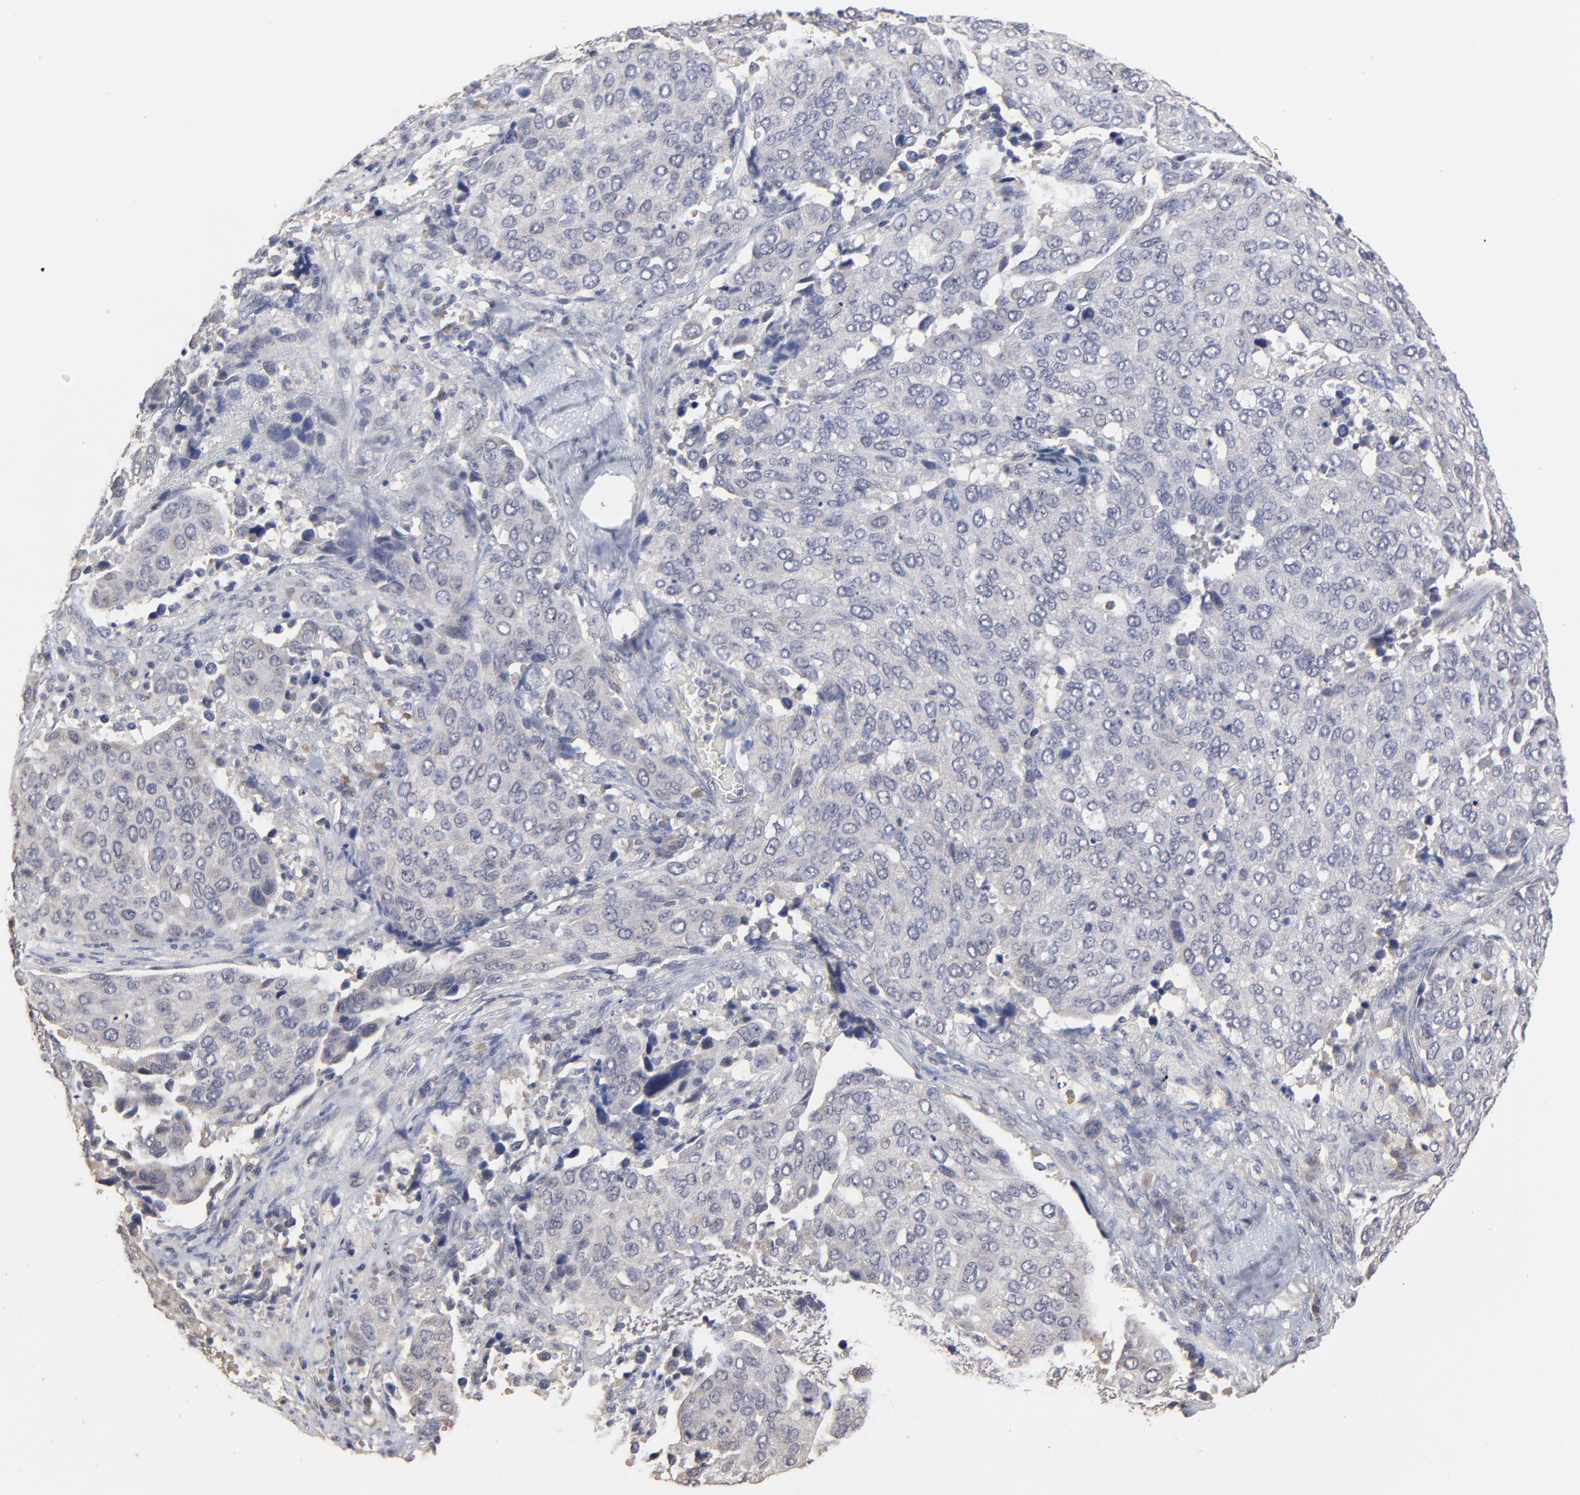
{"staining": {"intensity": "negative", "quantity": "none", "location": "none"}, "tissue": "cervical cancer", "cell_type": "Tumor cells", "image_type": "cancer", "snomed": [{"axis": "morphology", "description": "Squamous cell carcinoma, NOS"}, {"axis": "topography", "description": "Cervix"}], "caption": "There is no significant expression in tumor cells of cervical cancer (squamous cell carcinoma).", "gene": "FAM199X", "patient": {"sex": "female", "age": 54}}